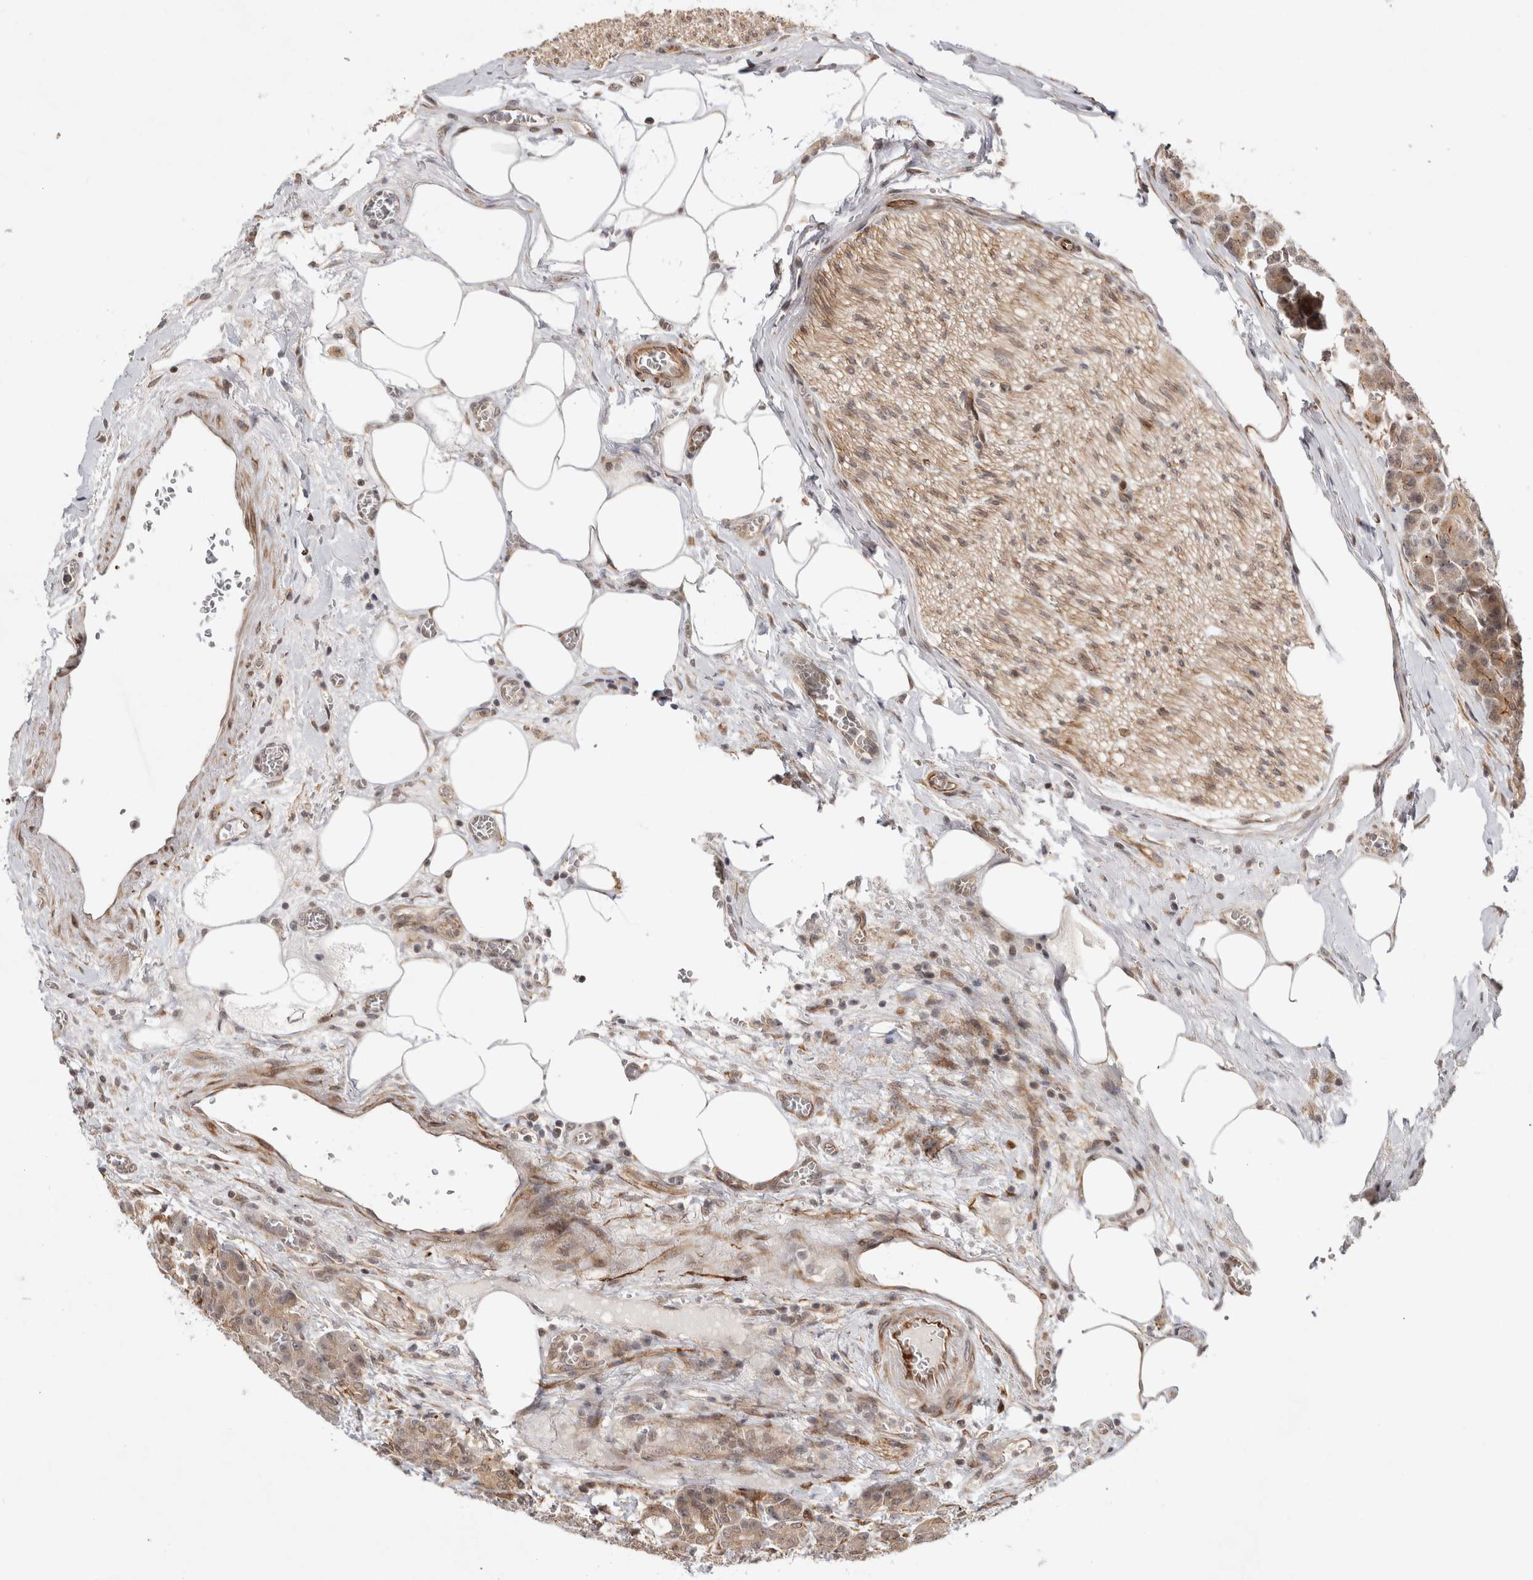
{"staining": {"intensity": "weak", "quantity": ">75%", "location": "cytoplasmic/membranous"}, "tissue": "pancreas", "cell_type": "Exocrine glandular cells", "image_type": "normal", "snomed": [{"axis": "morphology", "description": "Normal tissue, NOS"}, {"axis": "topography", "description": "Pancreas"}], "caption": "Immunohistochemistry (DAB (3,3'-diaminobenzidine)) staining of normal pancreas shows weak cytoplasmic/membranous protein expression in about >75% of exocrine glandular cells.", "gene": "ZNF318", "patient": {"sex": "male", "age": 63}}